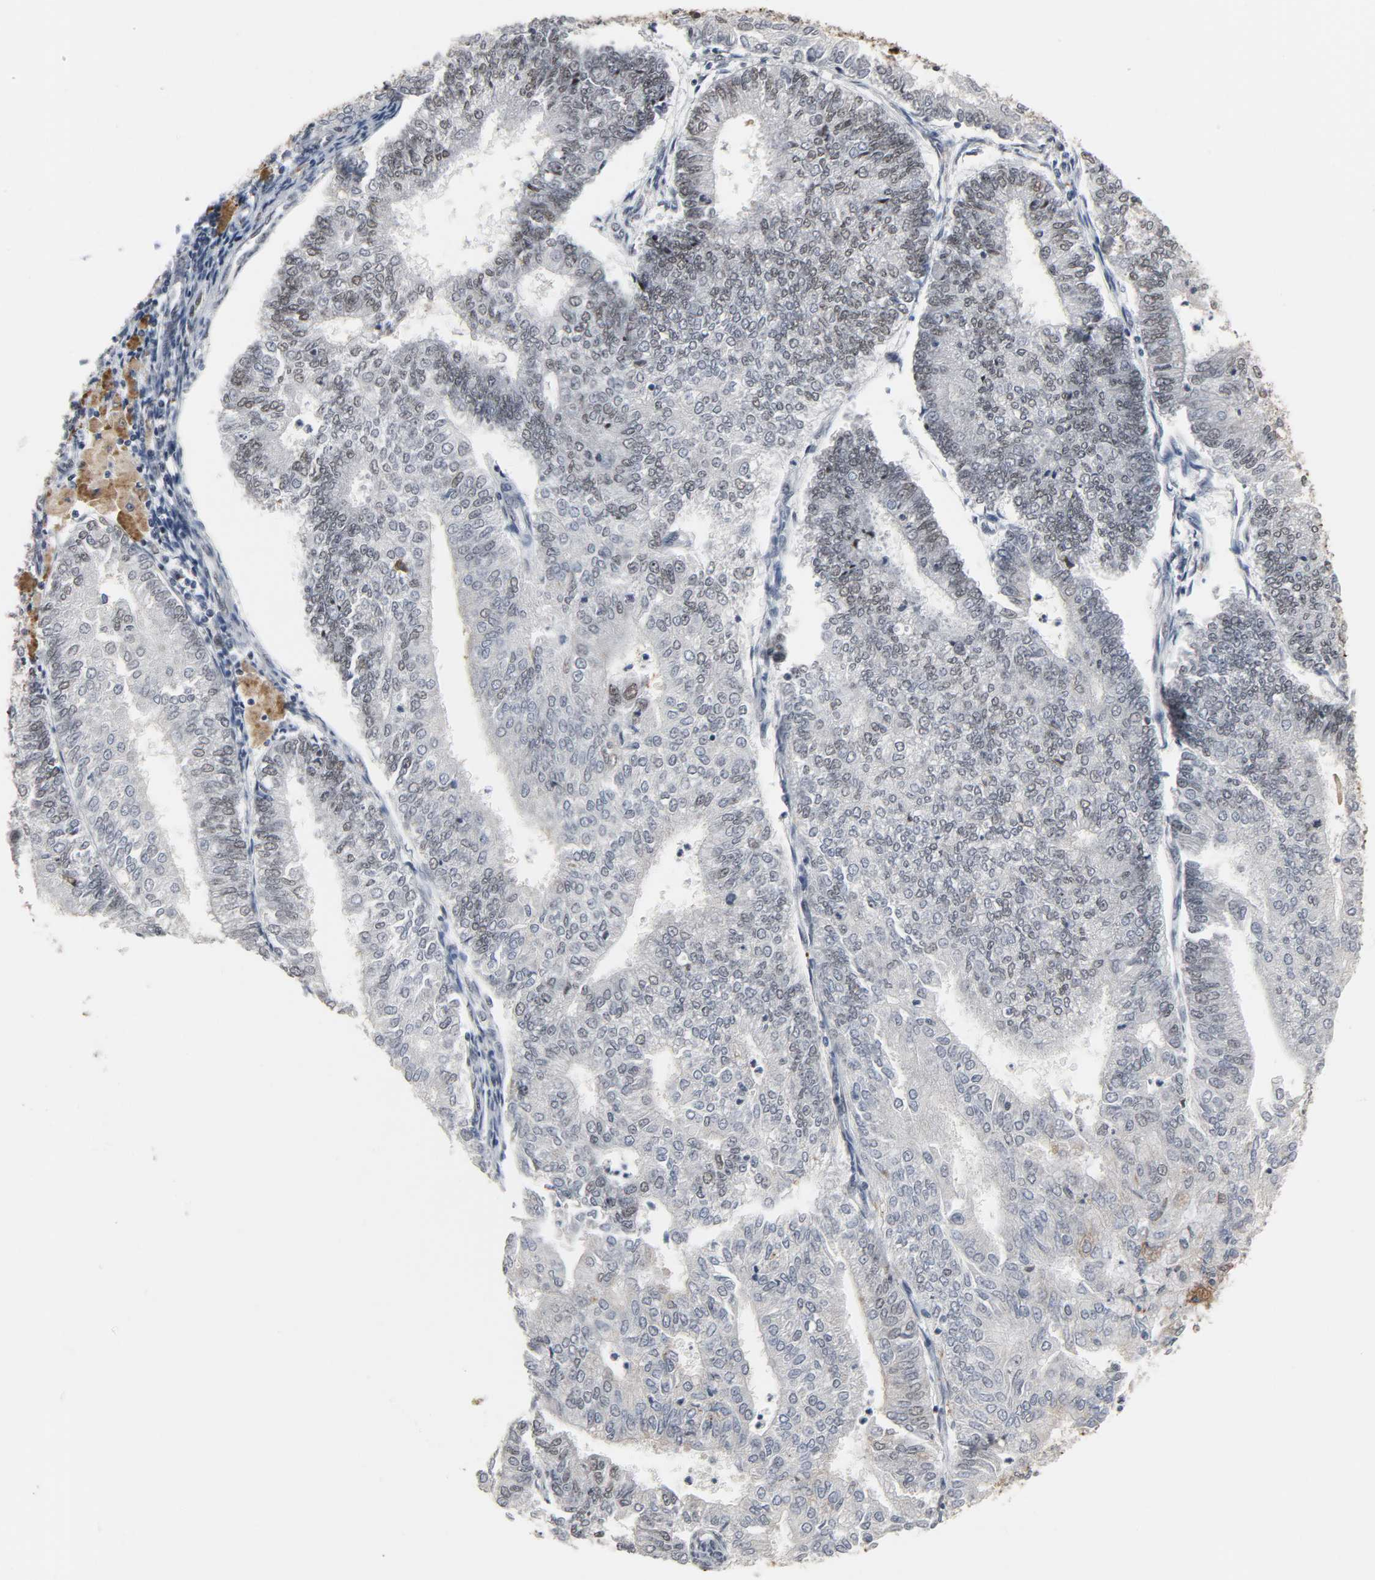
{"staining": {"intensity": "negative", "quantity": "none", "location": "none"}, "tissue": "endometrial cancer", "cell_type": "Tumor cells", "image_type": "cancer", "snomed": [{"axis": "morphology", "description": "Adenocarcinoma, NOS"}, {"axis": "topography", "description": "Endometrium"}], "caption": "Protein analysis of endometrial cancer (adenocarcinoma) demonstrates no significant expression in tumor cells. (Brightfield microscopy of DAB (3,3'-diaminobenzidine) immunohistochemistry at high magnification).", "gene": "DAZAP1", "patient": {"sex": "female", "age": 59}}